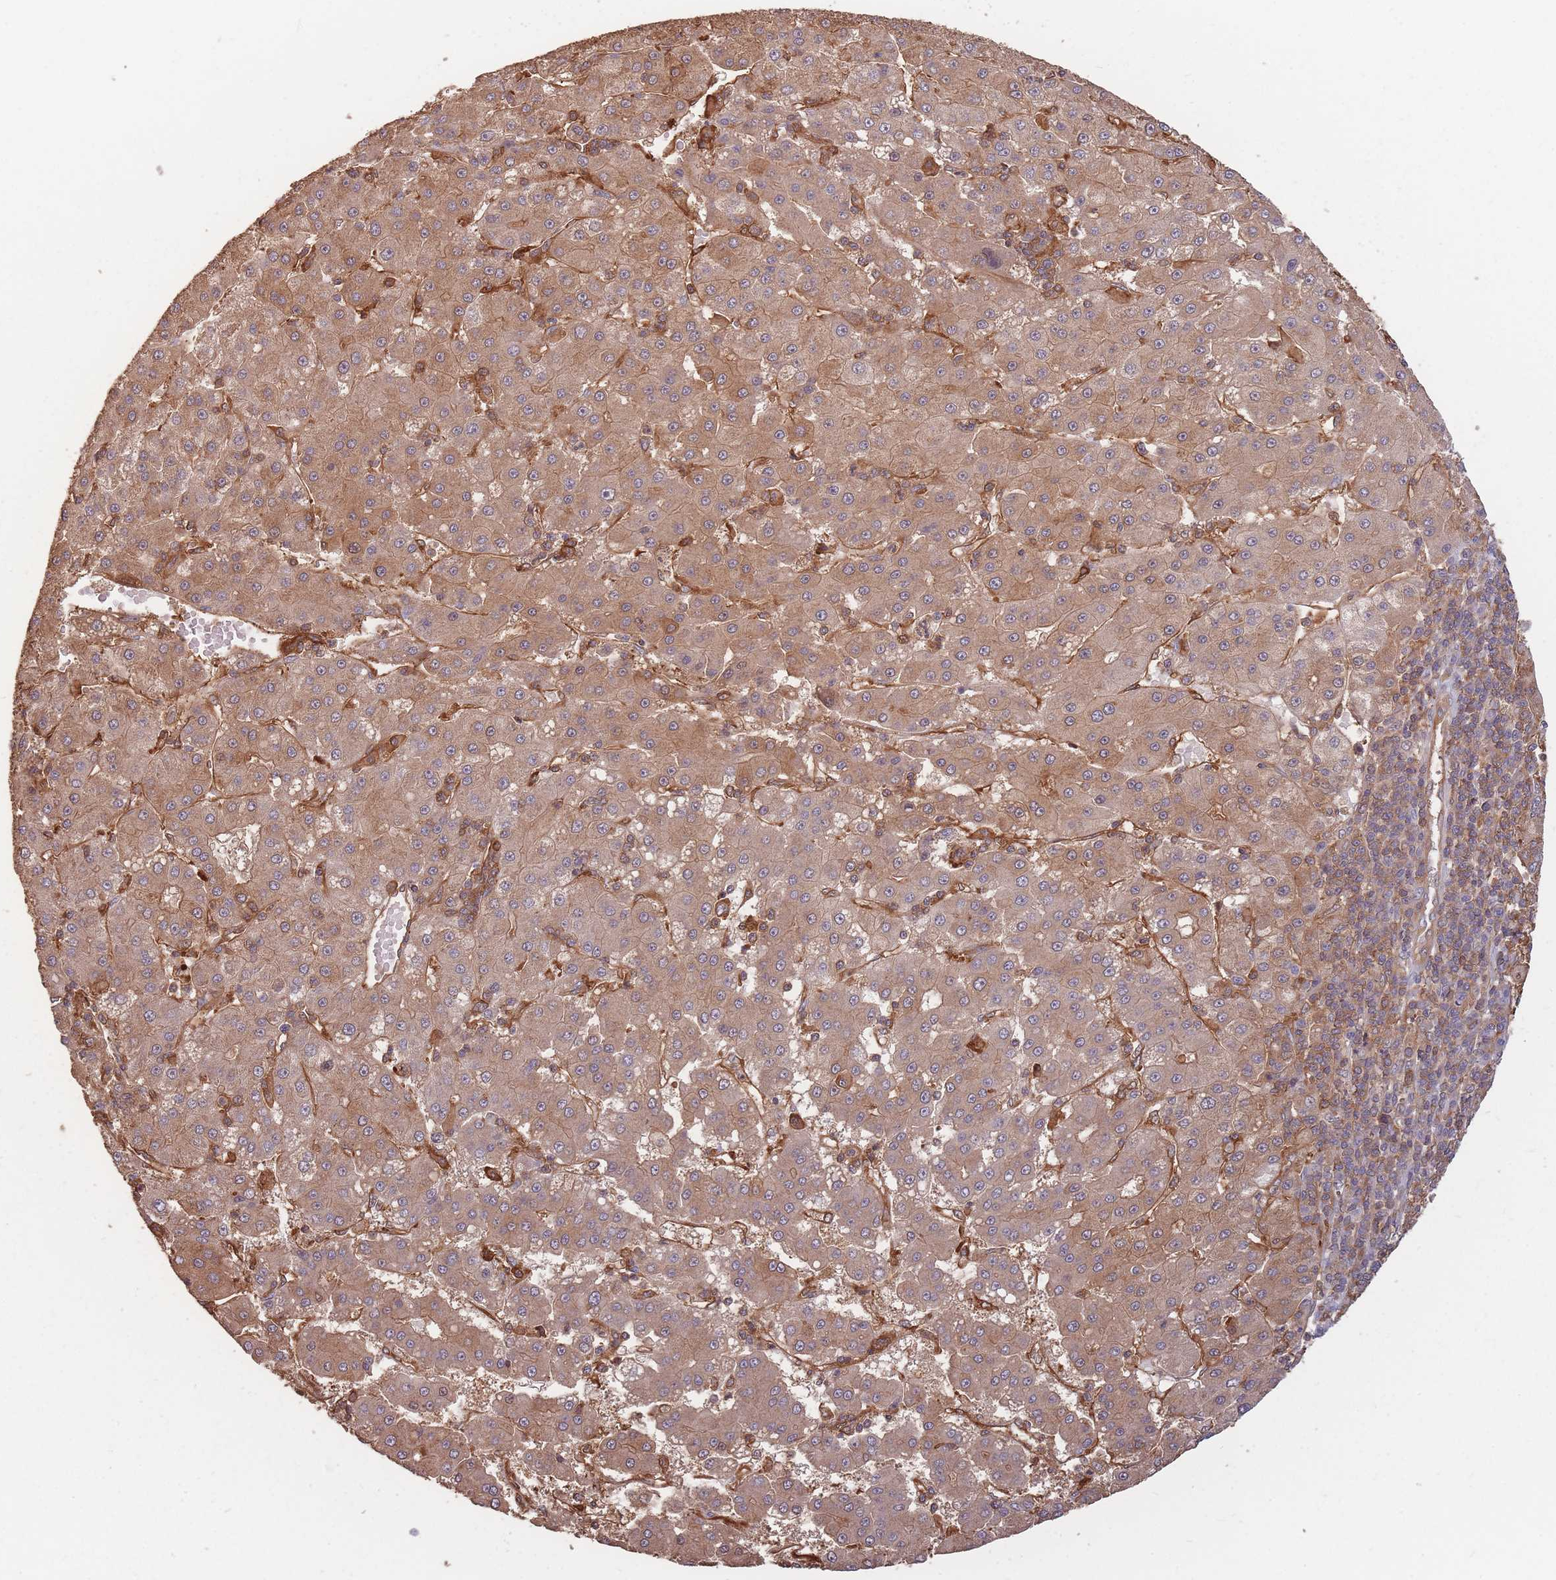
{"staining": {"intensity": "moderate", "quantity": ">75%", "location": "cytoplasmic/membranous"}, "tissue": "liver cancer", "cell_type": "Tumor cells", "image_type": "cancer", "snomed": [{"axis": "morphology", "description": "Carcinoma, Hepatocellular, NOS"}, {"axis": "topography", "description": "Liver"}], "caption": "A micrograph showing moderate cytoplasmic/membranous positivity in approximately >75% of tumor cells in liver cancer, as visualized by brown immunohistochemical staining.", "gene": "PLS3", "patient": {"sex": "male", "age": 76}}